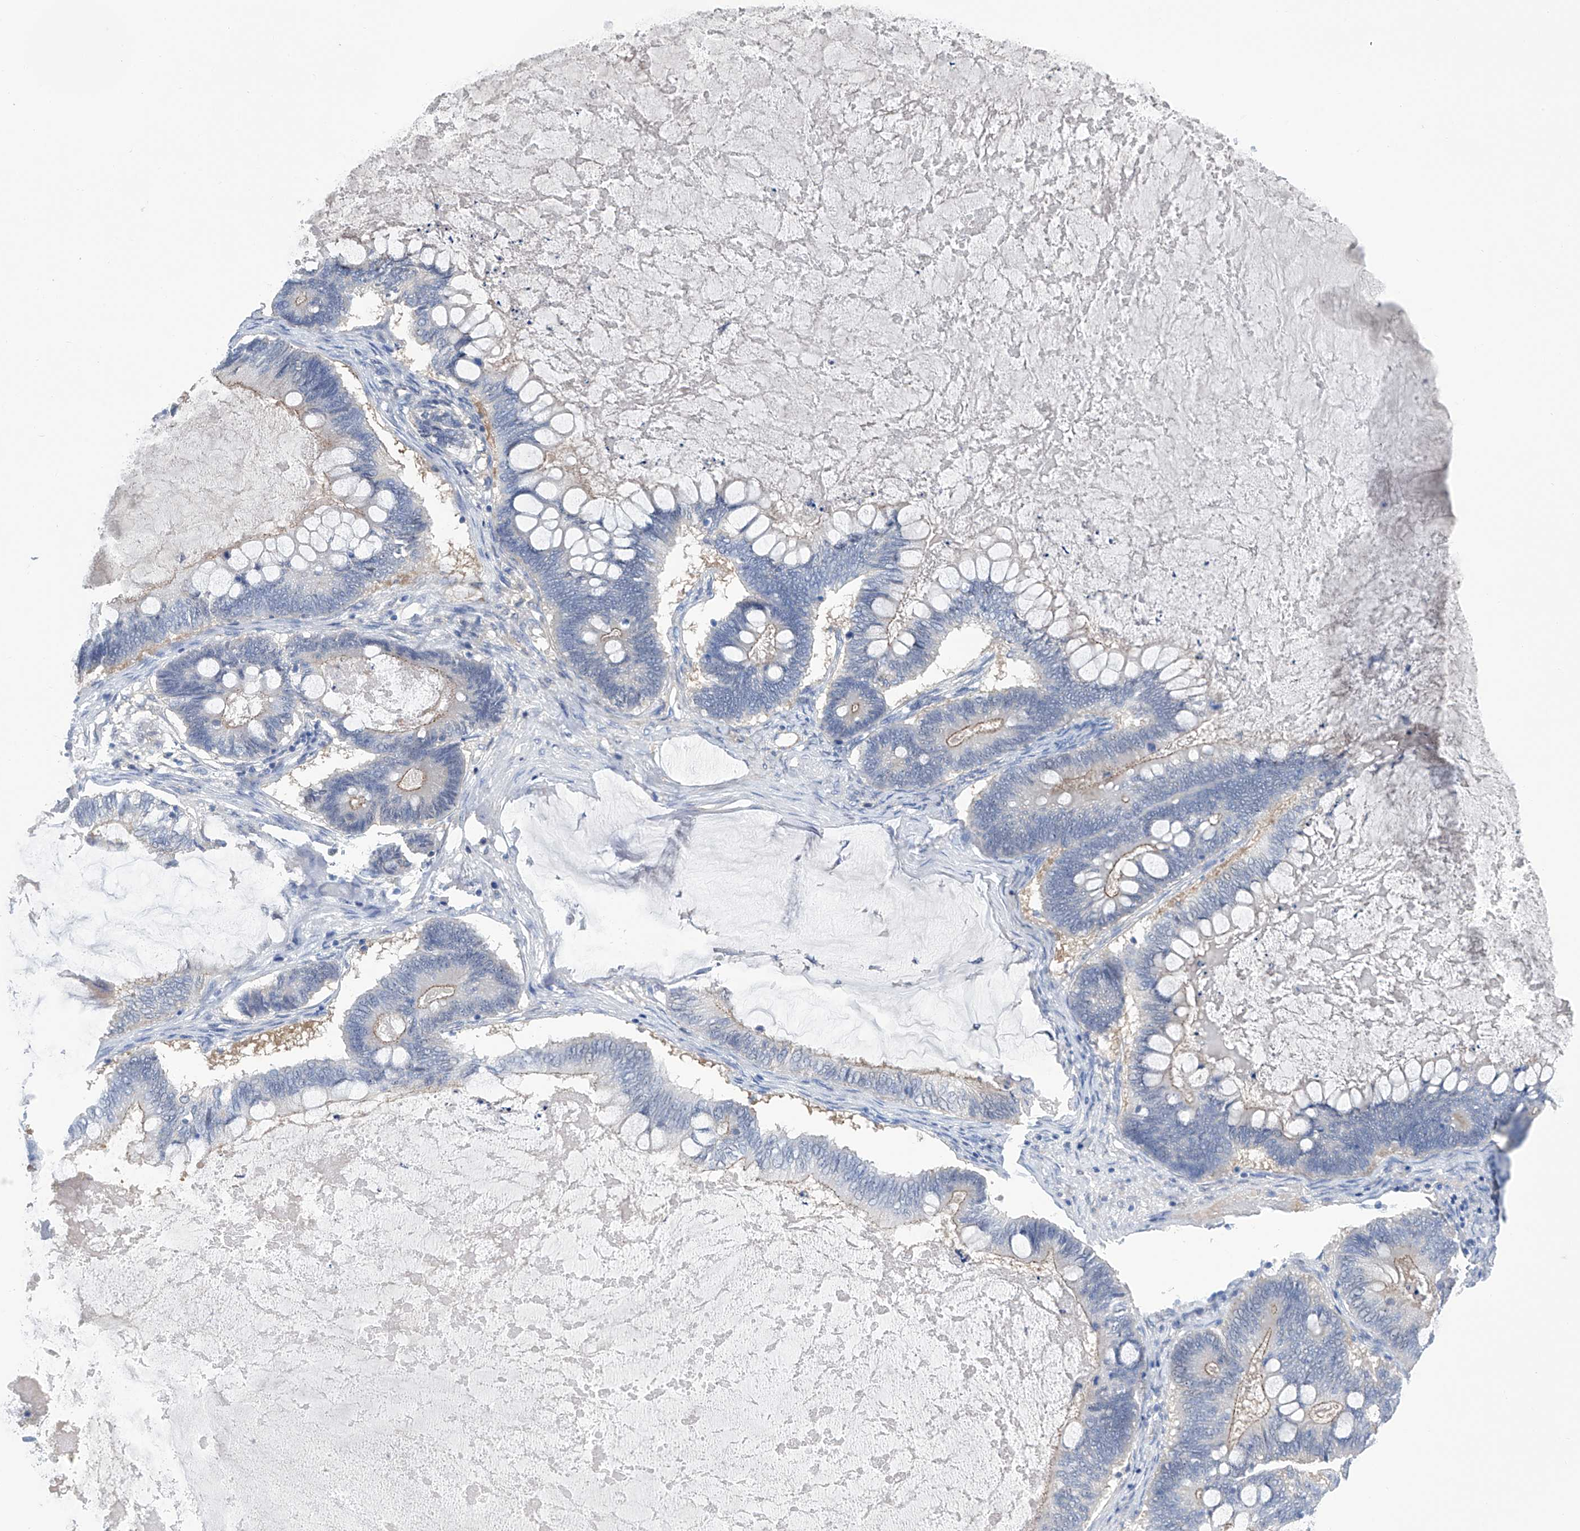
{"staining": {"intensity": "negative", "quantity": "none", "location": "none"}, "tissue": "ovarian cancer", "cell_type": "Tumor cells", "image_type": "cancer", "snomed": [{"axis": "morphology", "description": "Cystadenocarcinoma, mucinous, NOS"}, {"axis": "topography", "description": "Ovary"}], "caption": "A histopathology image of ovarian mucinous cystadenocarcinoma stained for a protein exhibits no brown staining in tumor cells.", "gene": "PGM3", "patient": {"sex": "female", "age": 61}}